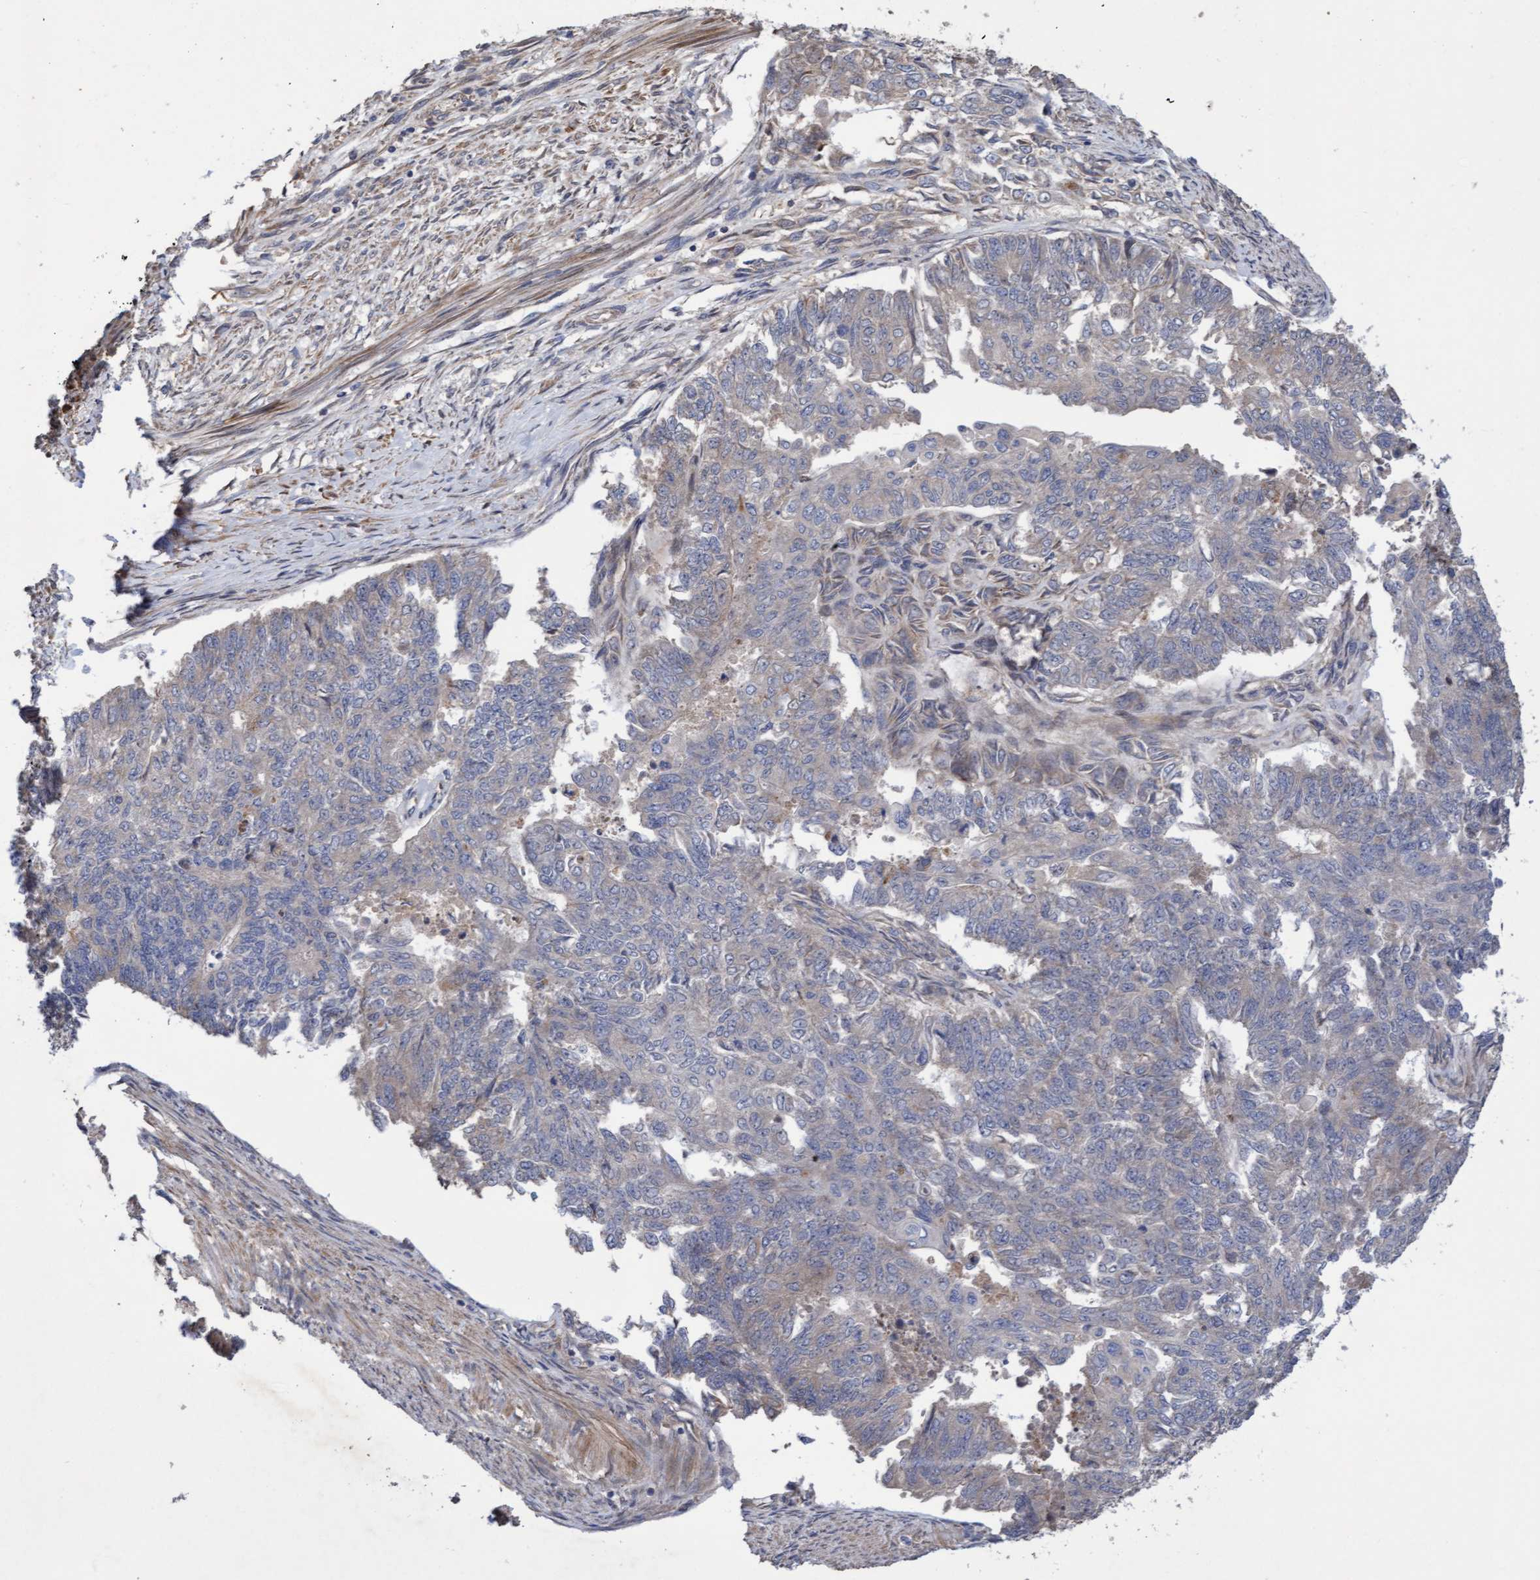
{"staining": {"intensity": "weak", "quantity": "<25%", "location": "cytoplasmic/membranous"}, "tissue": "endometrial cancer", "cell_type": "Tumor cells", "image_type": "cancer", "snomed": [{"axis": "morphology", "description": "Adenocarcinoma, NOS"}, {"axis": "topography", "description": "Endometrium"}], "caption": "Immunohistochemistry (IHC) photomicrograph of adenocarcinoma (endometrial) stained for a protein (brown), which demonstrates no expression in tumor cells.", "gene": "ELP5", "patient": {"sex": "female", "age": 32}}